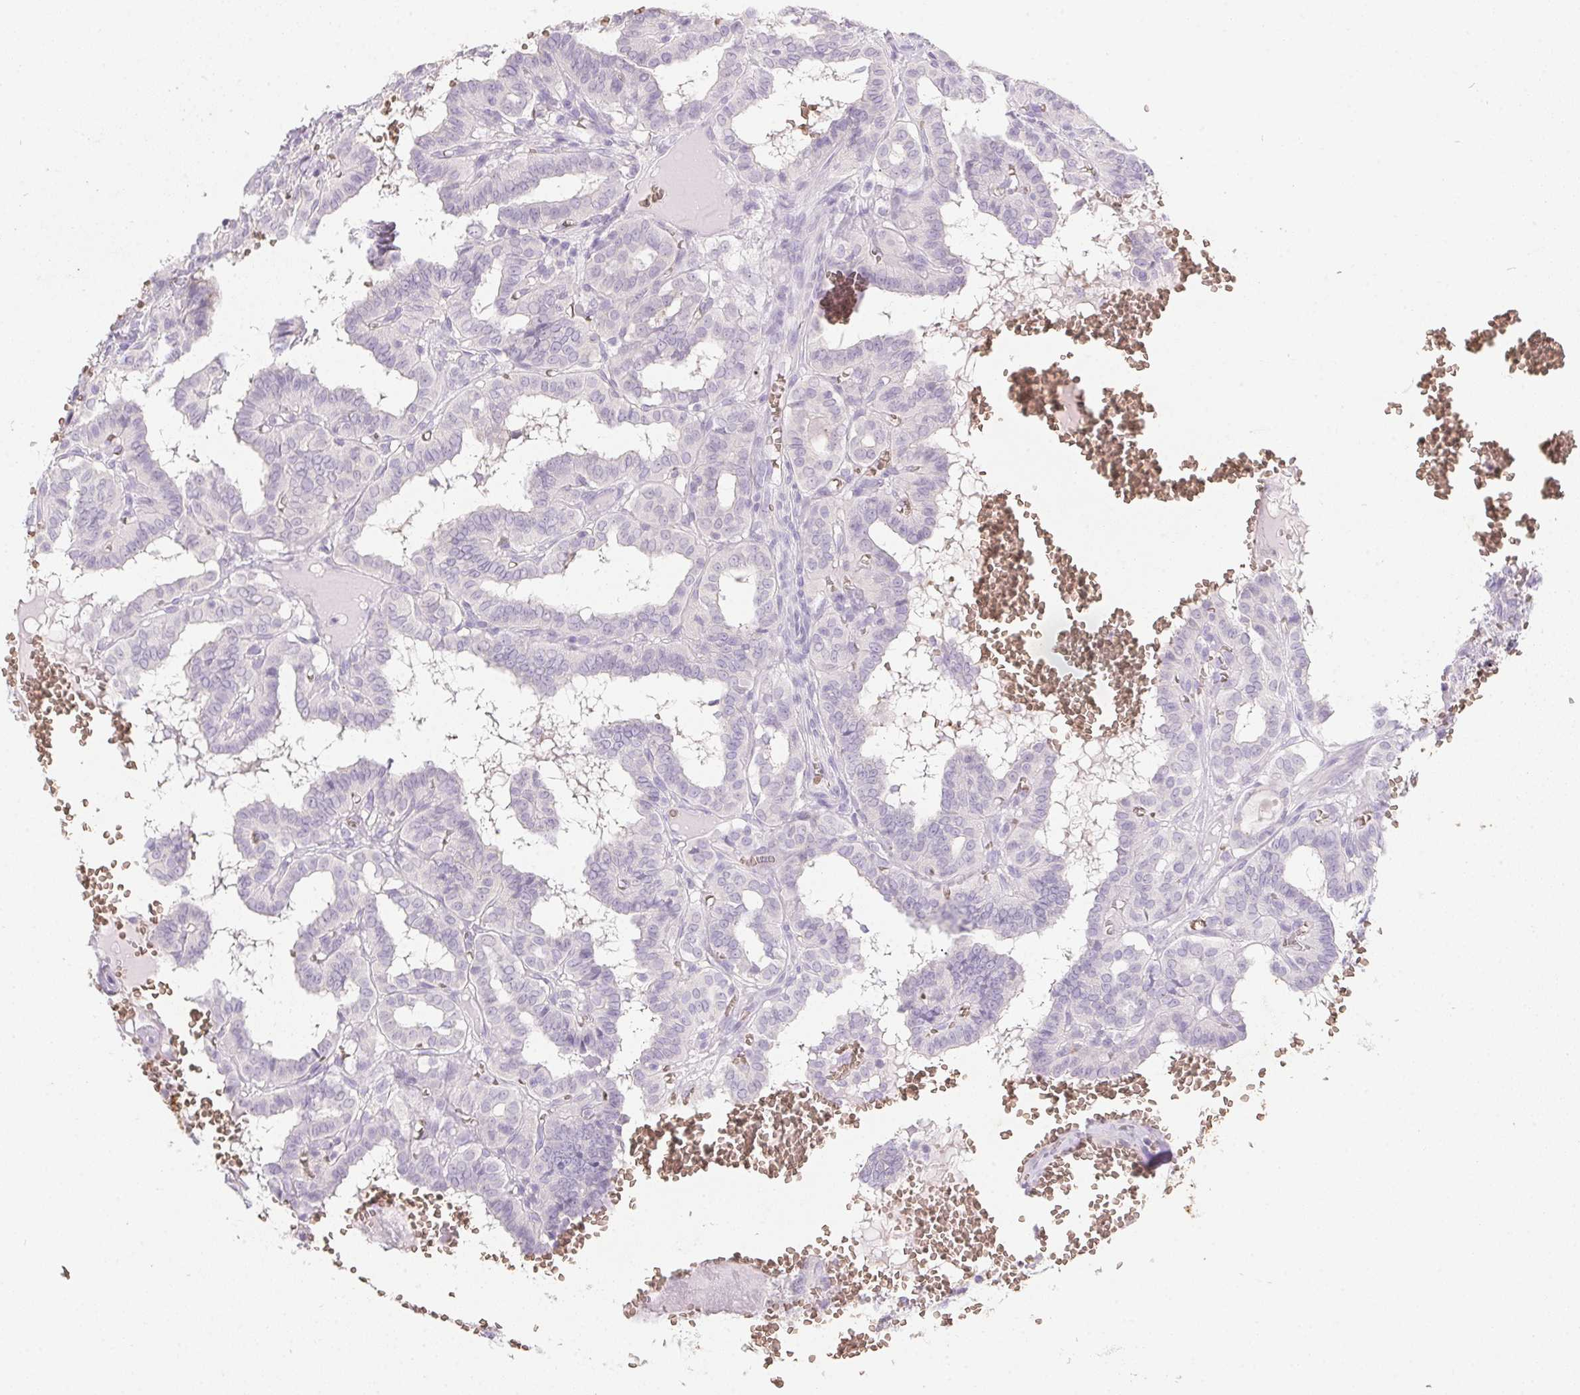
{"staining": {"intensity": "negative", "quantity": "none", "location": "none"}, "tissue": "thyroid cancer", "cell_type": "Tumor cells", "image_type": "cancer", "snomed": [{"axis": "morphology", "description": "Papillary adenocarcinoma, NOS"}, {"axis": "topography", "description": "Thyroid gland"}], "caption": "Immunohistochemistry (IHC) of human thyroid papillary adenocarcinoma shows no expression in tumor cells.", "gene": "DCD", "patient": {"sex": "female", "age": 21}}